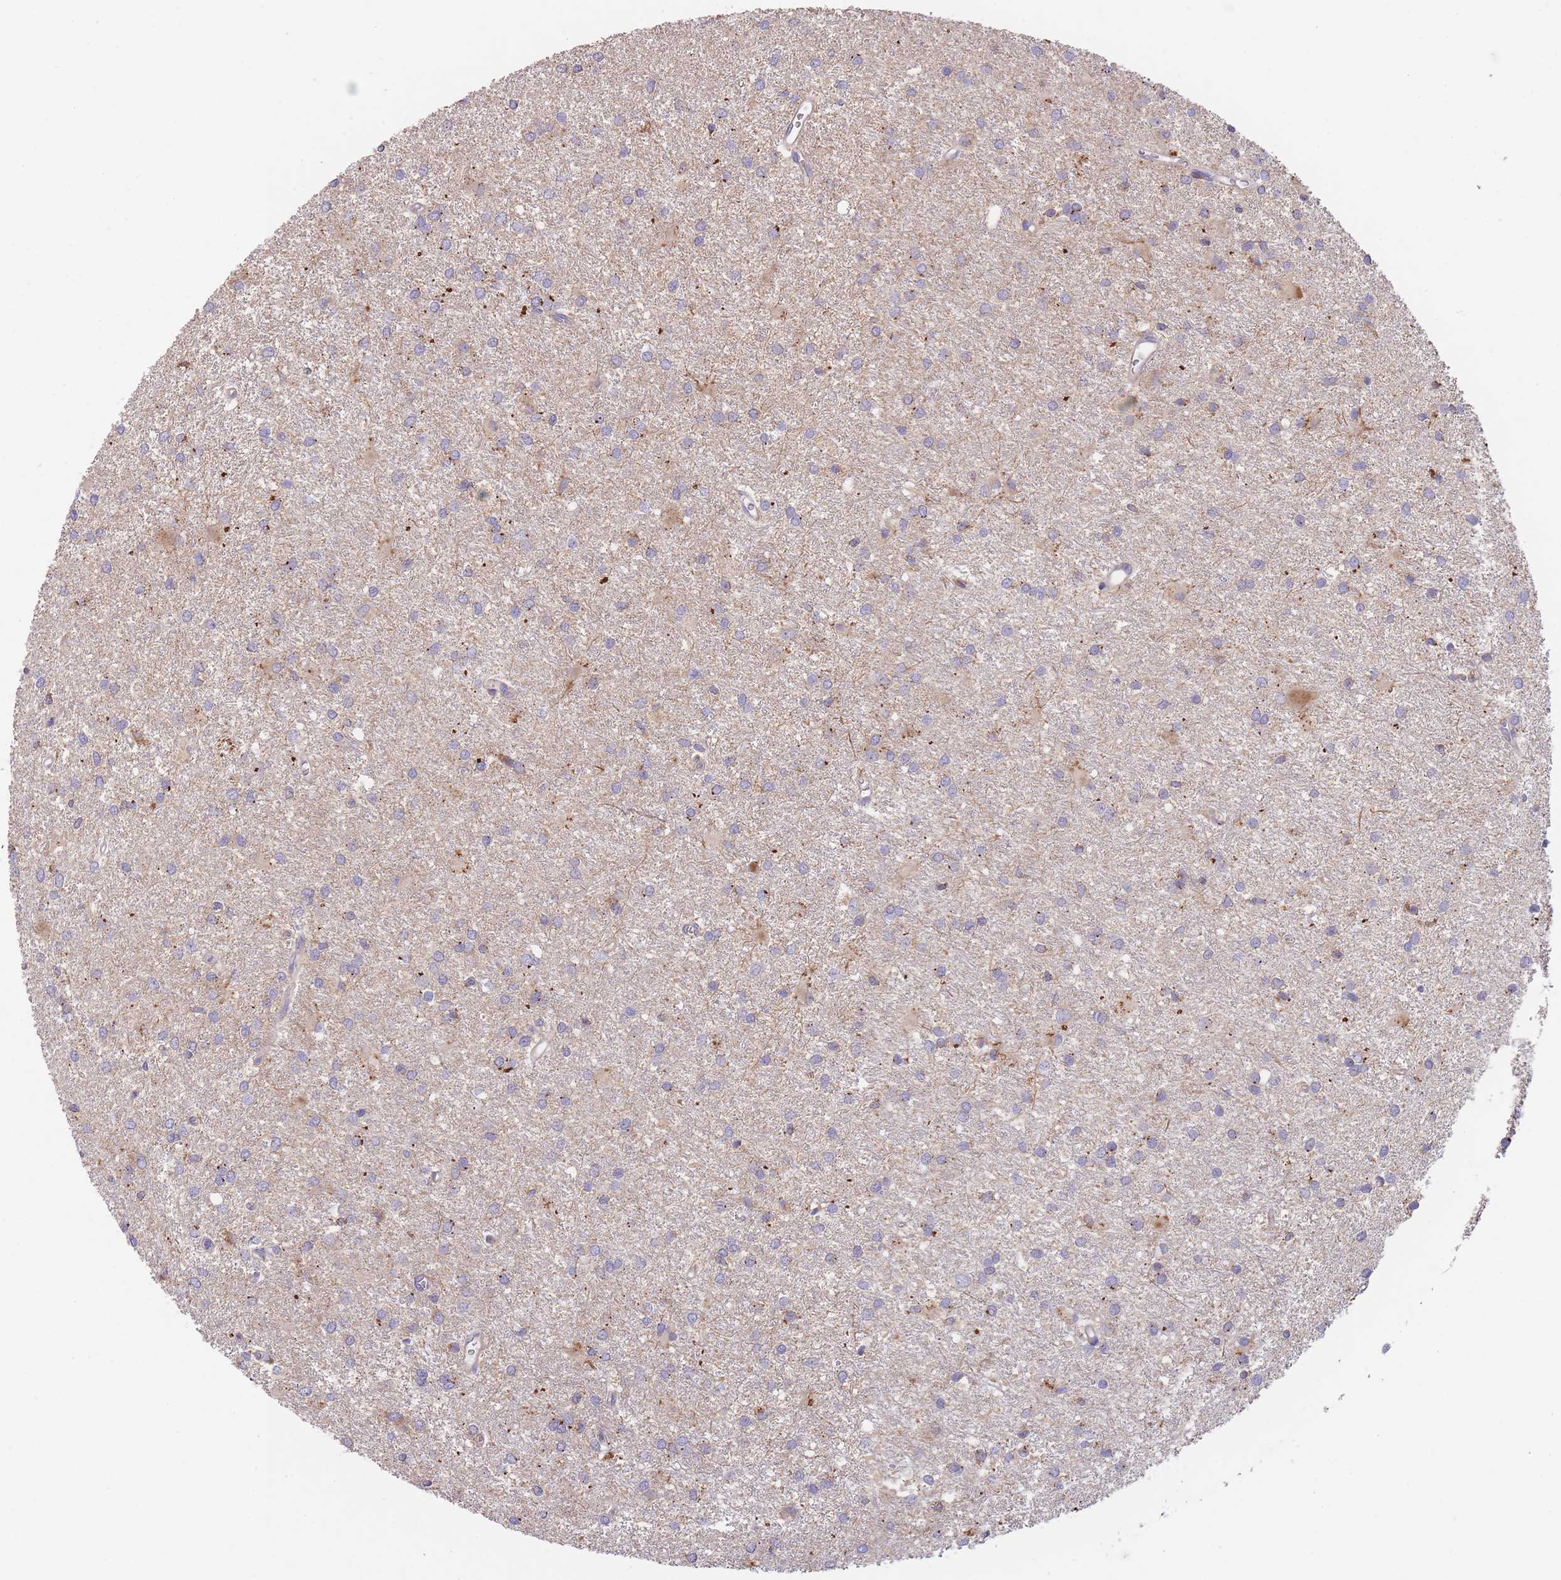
{"staining": {"intensity": "moderate", "quantity": "<25%", "location": "cytoplasmic/membranous"}, "tissue": "glioma", "cell_type": "Tumor cells", "image_type": "cancer", "snomed": [{"axis": "morphology", "description": "Glioma, malignant, High grade"}, {"axis": "topography", "description": "Brain"}], "caption": "Glioma stained with a protein marker exhibits moderate staining in tumor cells.", "gene": "SLC25A42", "patient": {"sex": "female", "age": 50}}